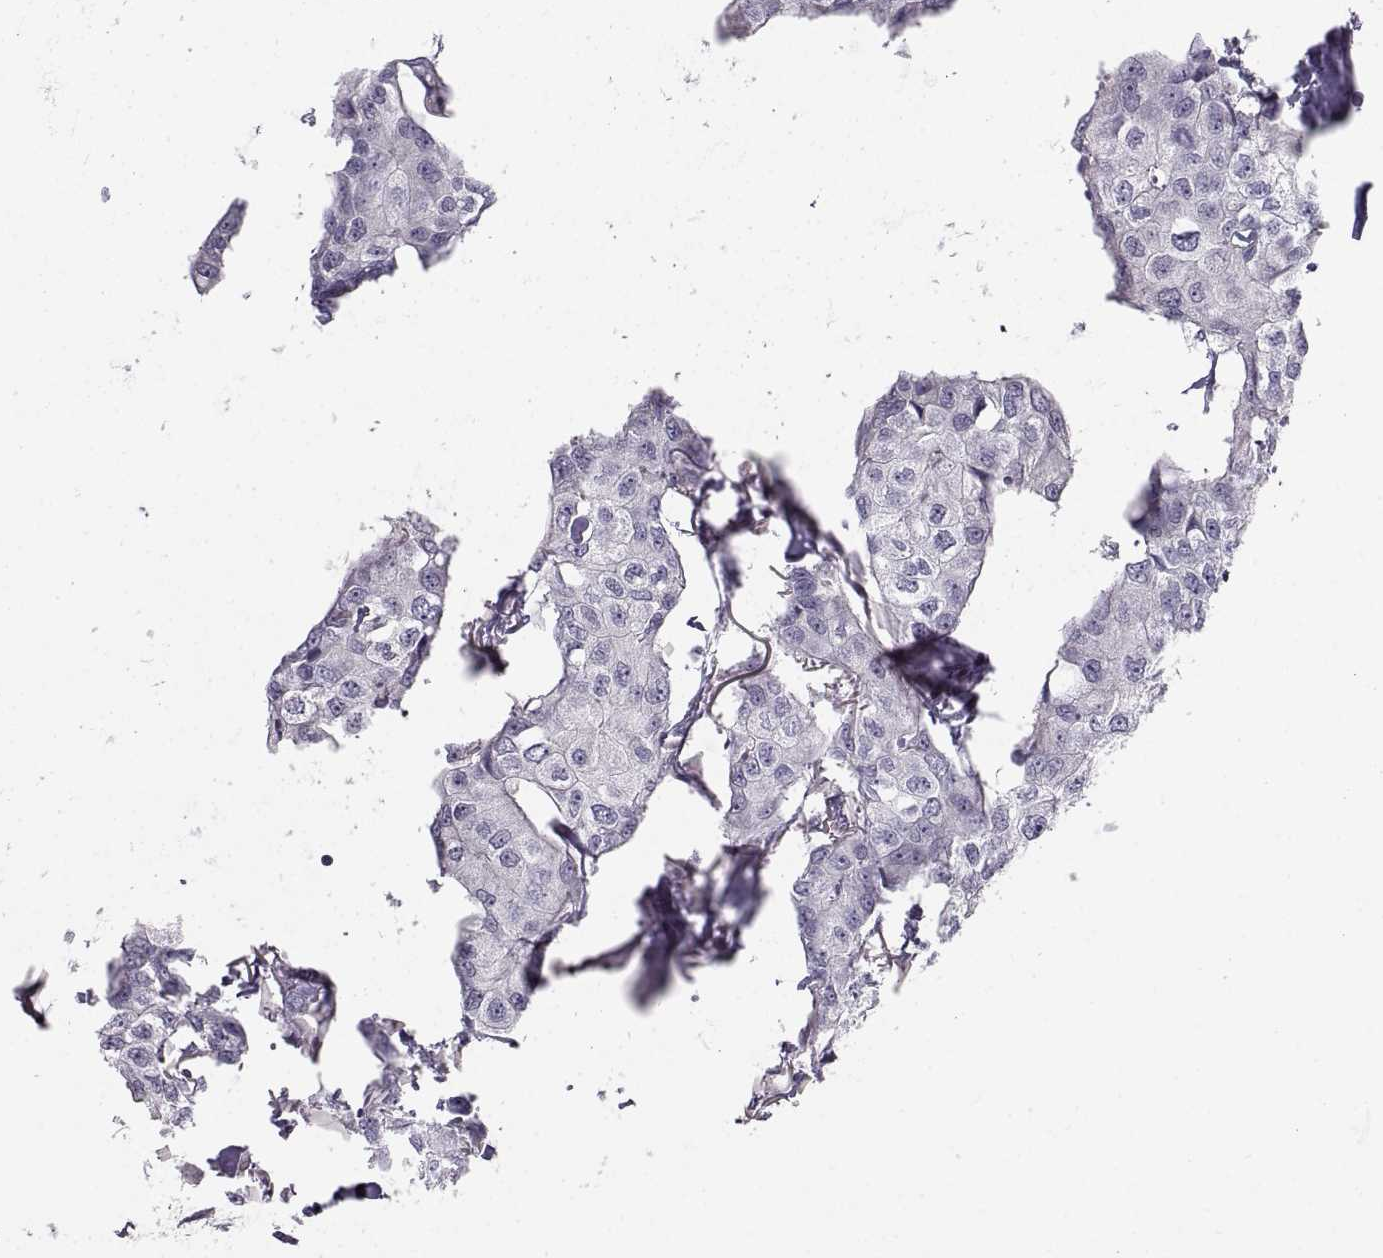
{"staining": {"intensity": "negative", "quantity": "none", "location": "none"}, "tissue": "breast cancer", "cell_type": "Tumor cells", "image_type": "cancer", "snomed": [{"axis": "morphology", "description": "Duct carcinoma"}, {"axis": "topography", "description": "Breast"}], "caption": "This is an IHC image of intraductal carcinoma (breast). There is no staining in tumor cells.", "gene": "ZNF185", "patient": {"sex": "female", "age": 80}}